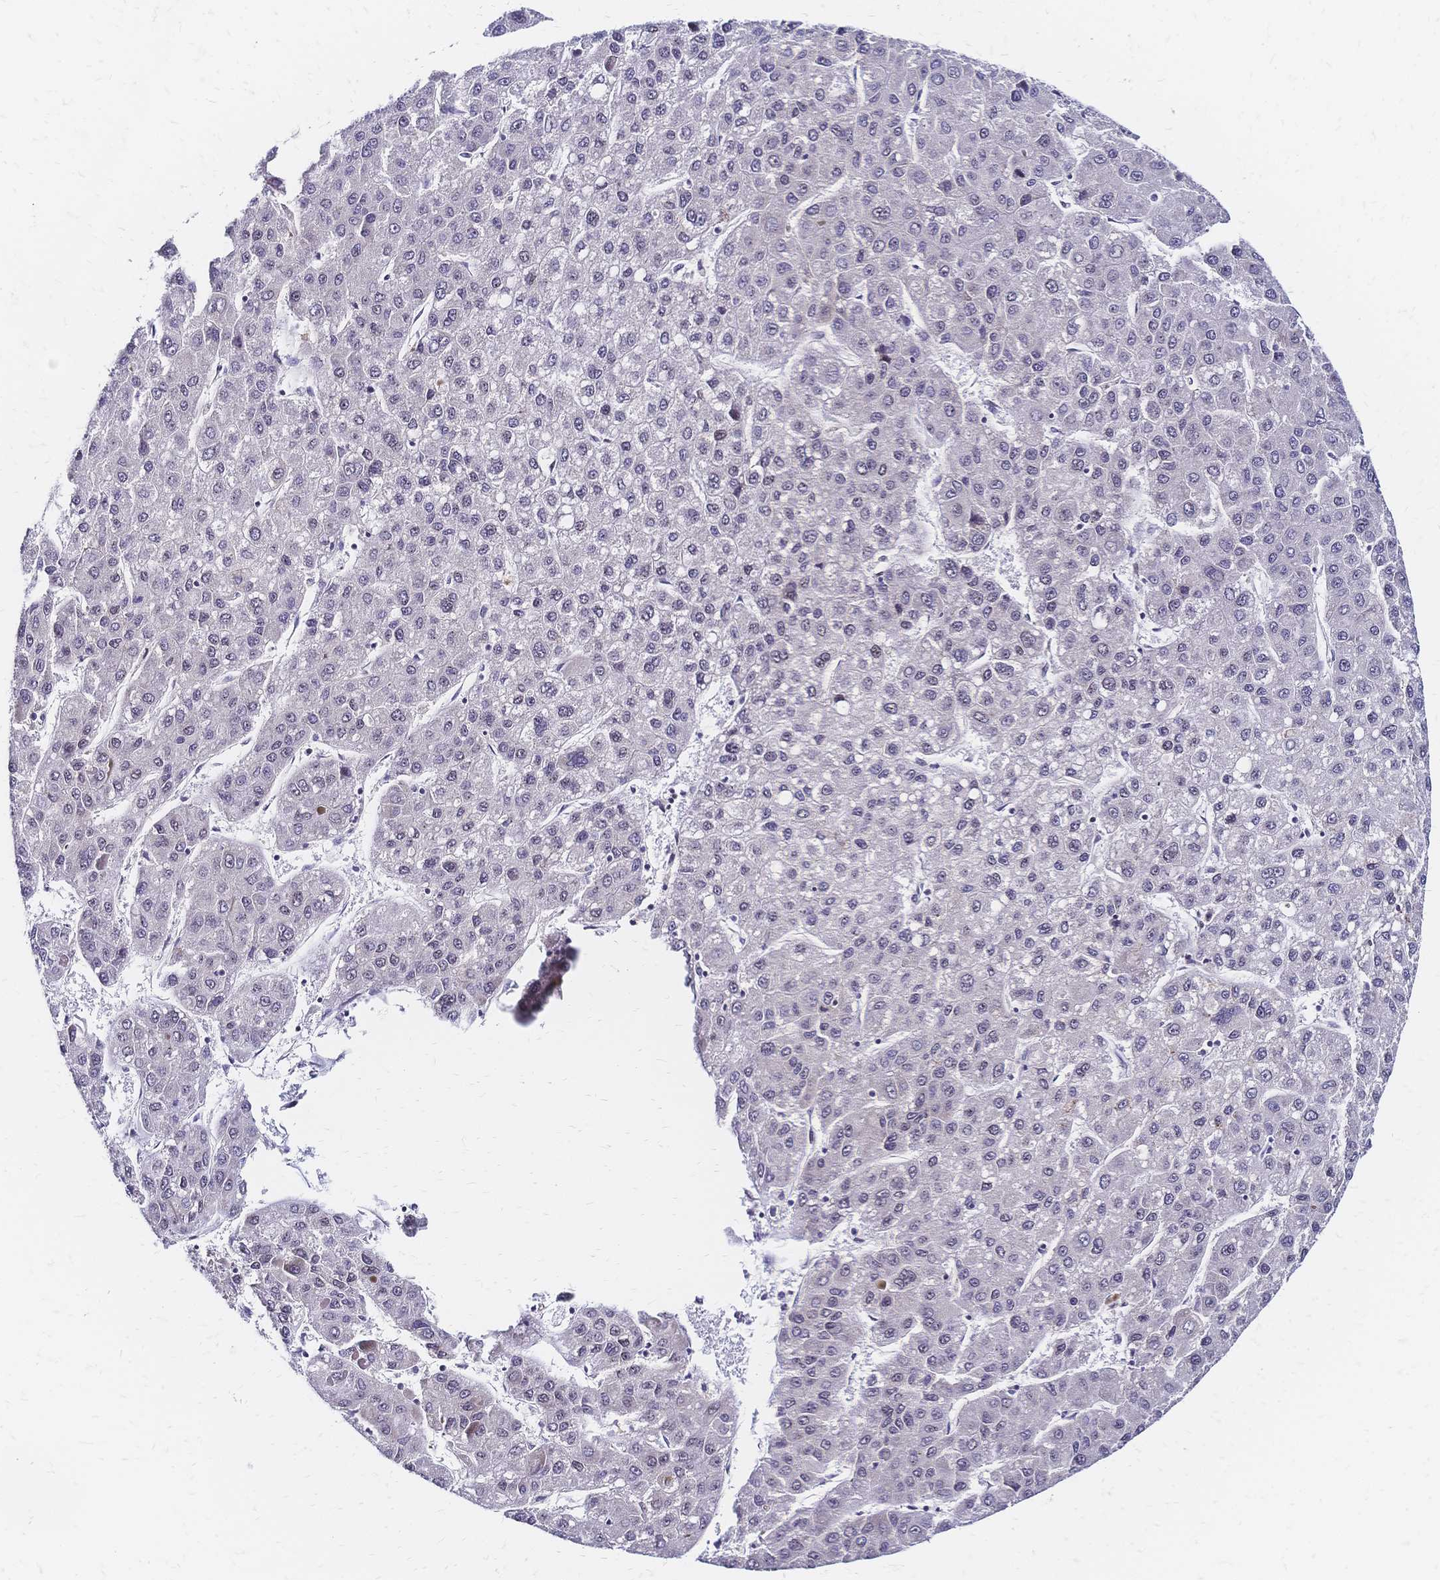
{"staining": {"intensity": "negative", "quantity": "none", "location": "none"}, "tissue": "liver cancer", "cell_type": "Tumor cells", "image_type": "cancer", "snomed": [{"axis": "morphology", "description": "Carcinoma, Hepatocellular, NOS"}, {"axis": "topography", "description": "Liver"}], "caption": "The photomicrograph displays no staining of tumor cells in liver hepatocellular carcinoma.", "gene": "CBX7", "patient": {"sex": "female", "age": 82}}